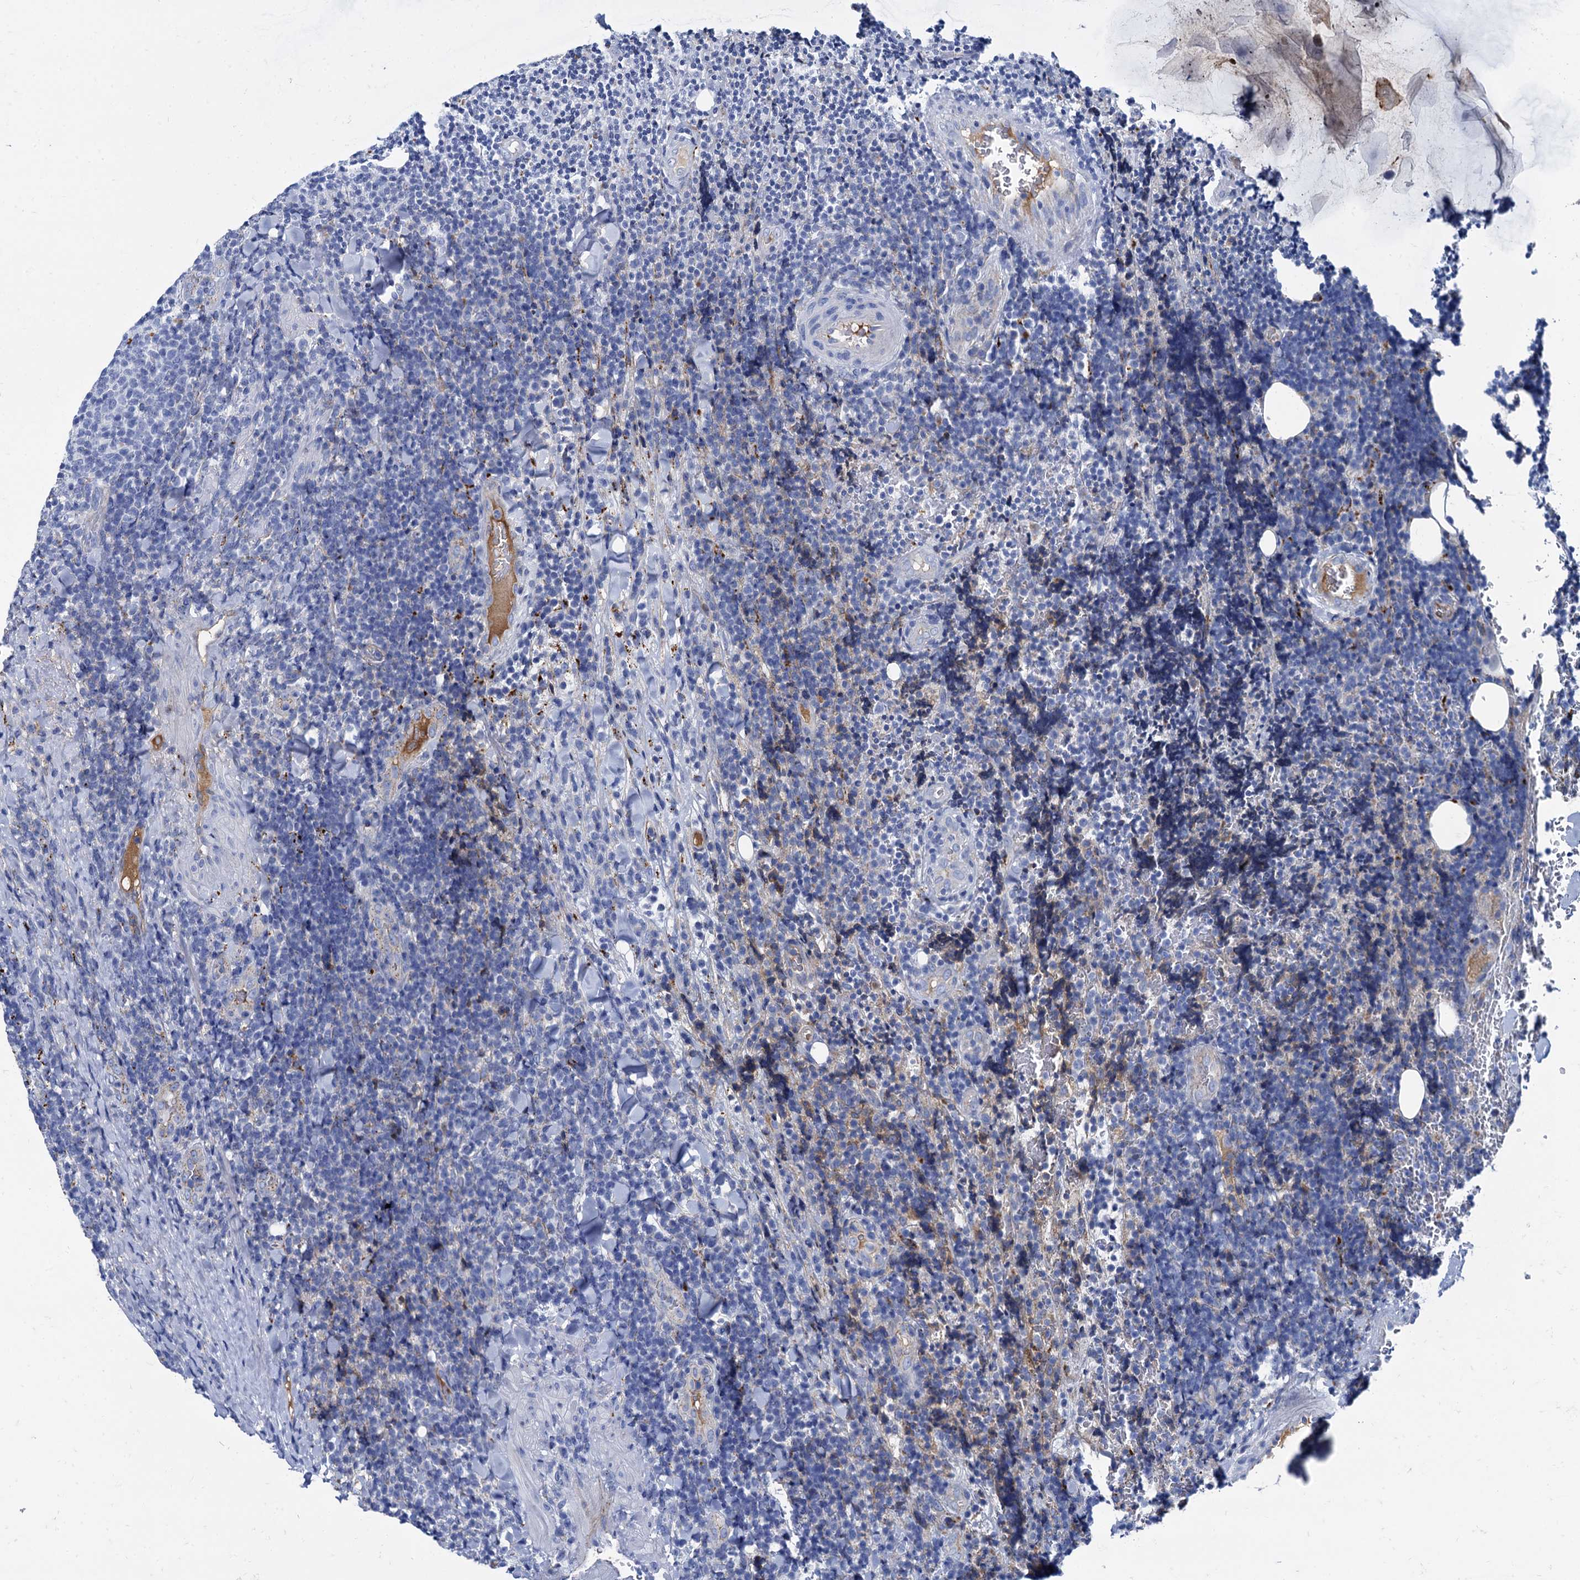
{"staining": {"intensity": "negative", "quantity": "none", "location": "none"}, "tissue": "lymphoma", "cell_type": "Tumor cells", "image_type": "cancer", "snomed": [{"axis": "morphology", "description": "Malignant lymphoma, non-Hodgkin's type, Low grade"}, {"axis": "topography", "description": "Lymph node"}], "caption": "High power microscopy micrograph of an immunohistochemistry (IHC) micrograph of lymphoma, revealing no significant positivity in tumor cells.", "gene": "APOD", "patient": {"sex": "male", "age": 66}}